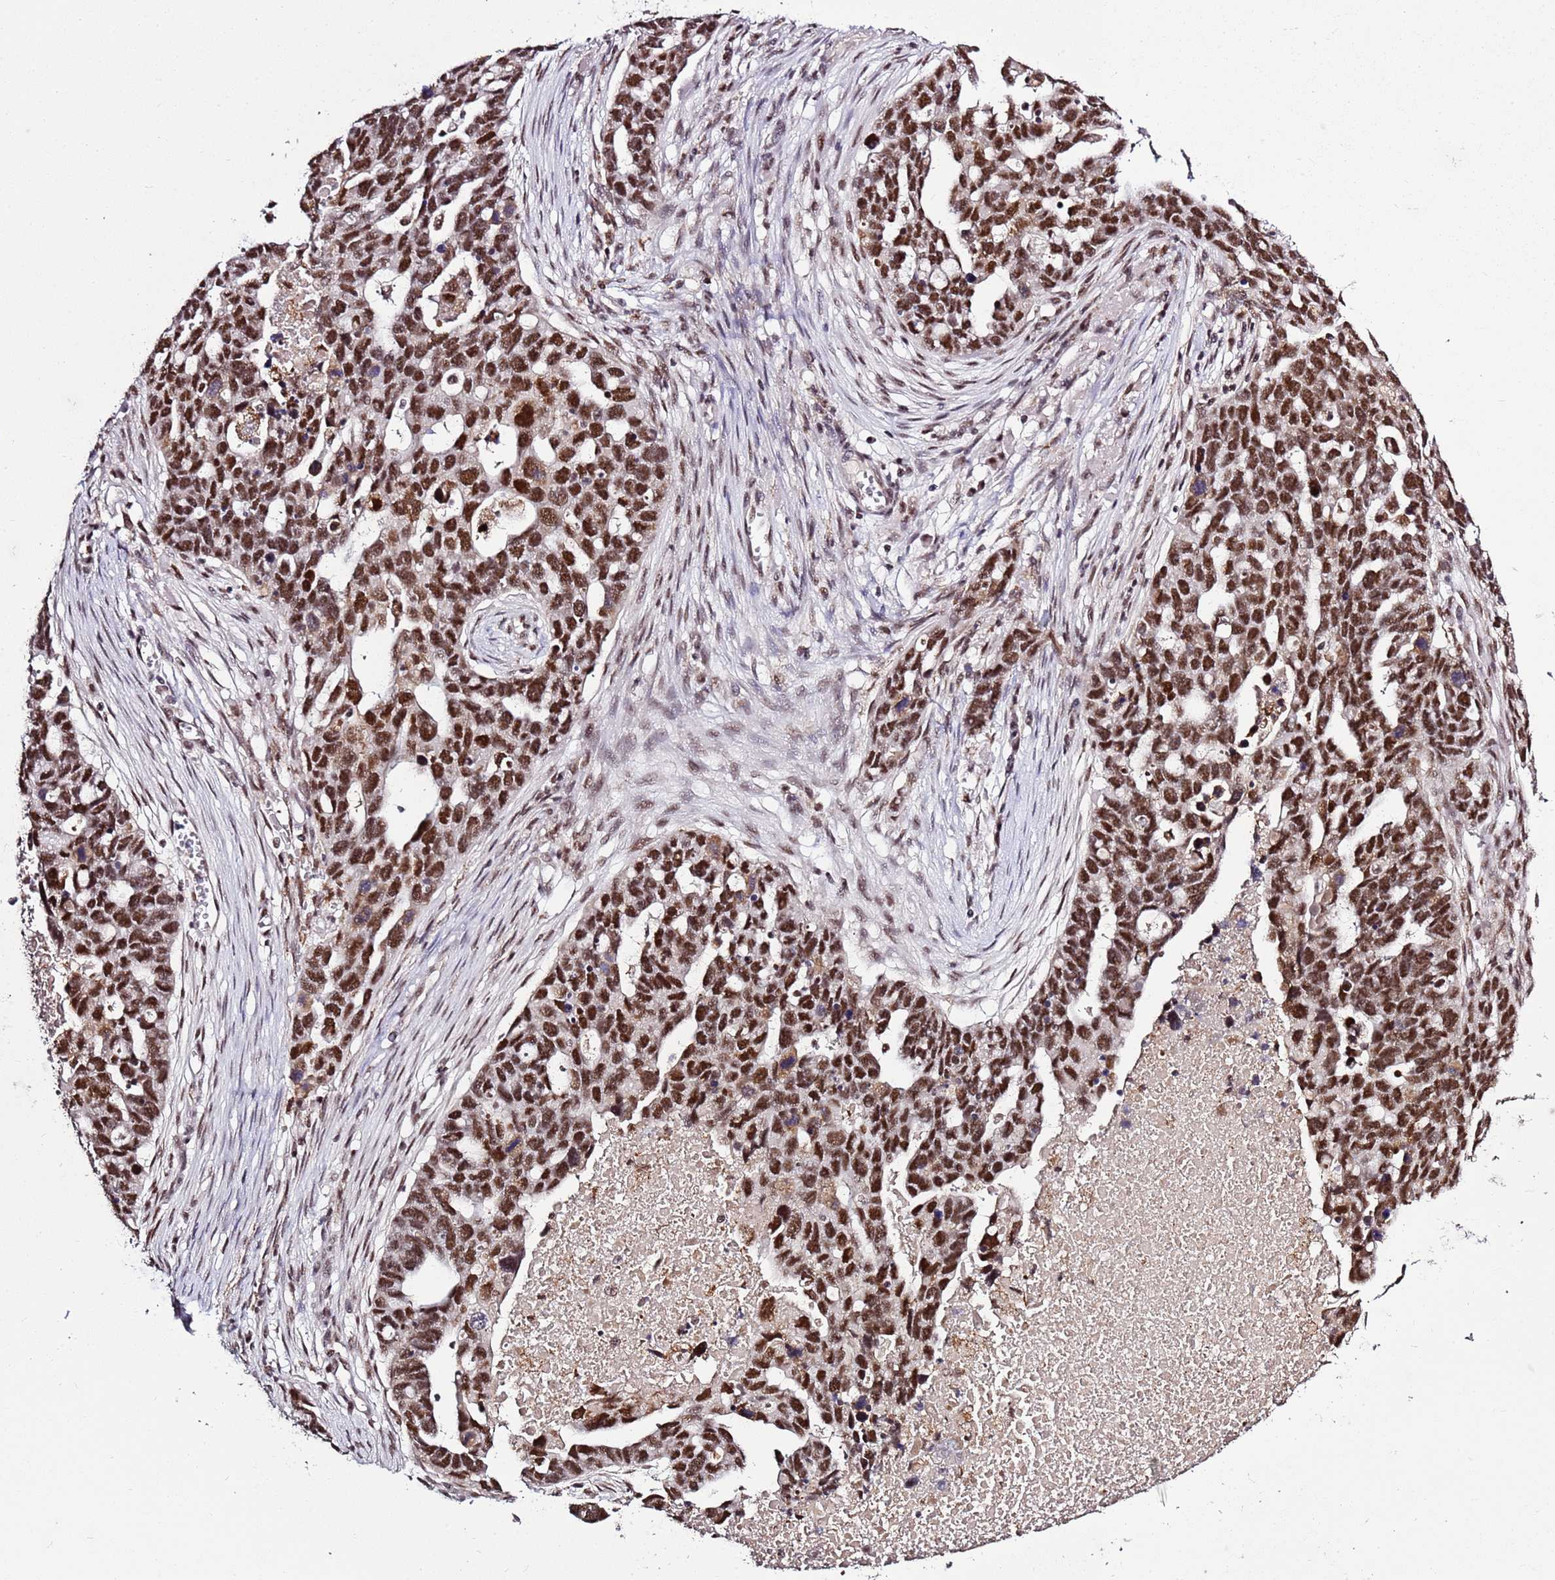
{"staining": {"intensity": "strong", "quantity": ">75%", "location": "nuclear"}, "tissue": "ovarian cancer", "cell_type": "Tumor cells", "image_type": "cancer", "snomed": [{"axis": "morphology", "description": "Cystadenocarcinoma, serous, NOS"}, {"axis": "topography", "description": "Ovary"}], "caption": "Human serous cystadenocarcinoma (ovarian) stained with a protein marker displays strong staining in tumor cells.", "gene": "AKAP8L", "patient": {"sex": "female", "age": 54}}